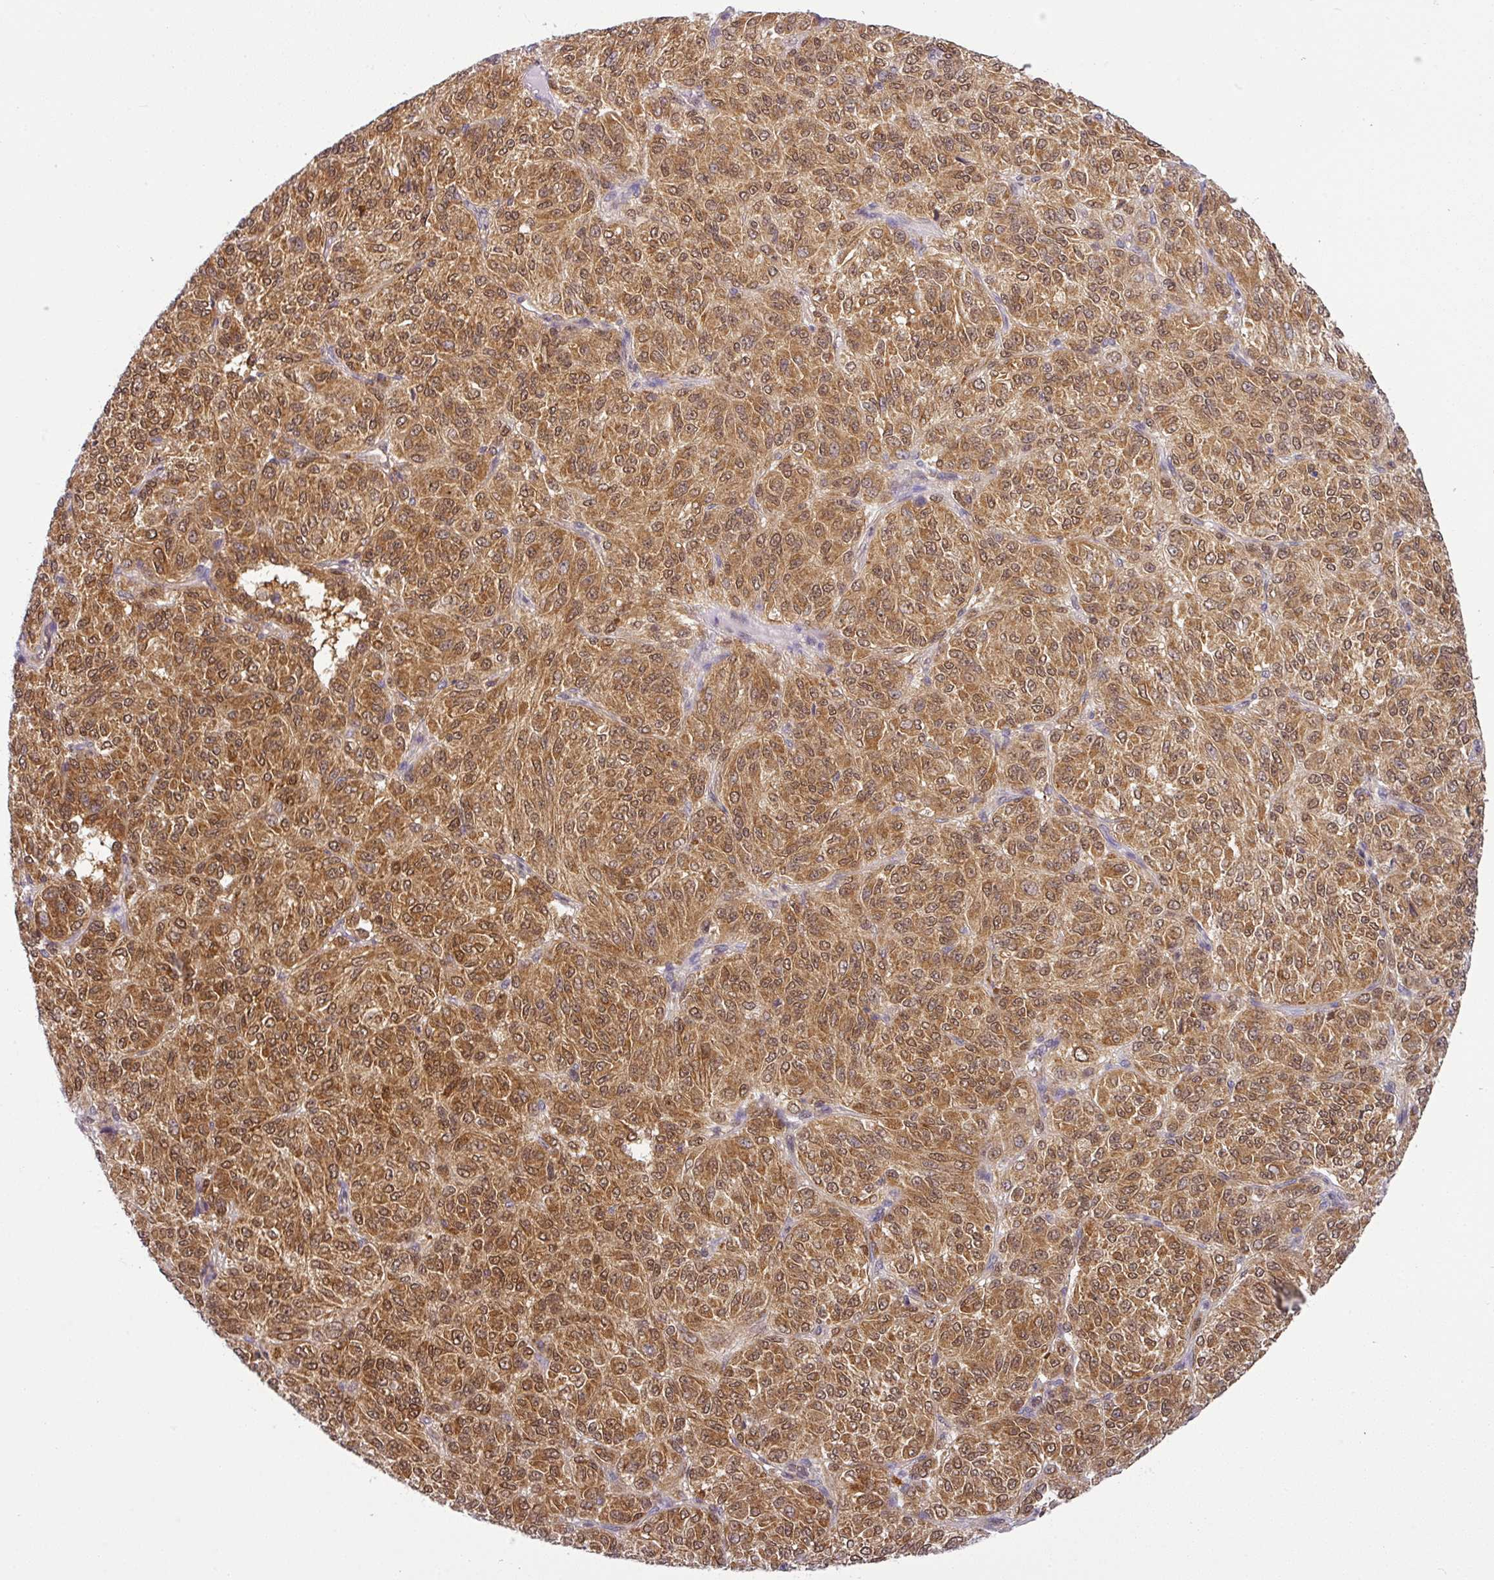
{"staining": {"intensity": "moderate", "quantity": ">75%", "location": "cytoplasmic/membranous,nuclear"}, "tissue": "melanoma", "cell_type": "Tumor cells", "image_type": "cancer", "snomed": [{"axis": "morphology", "description": "Malignant melanoma, Metastatic site"}, {"axis": "topography", "description": "Brain"}], "caption": "IHC (DAB) staining of malignant melanoma (metastatic site) shows moderate cytoplasmic/membranous and nuclear protein expression in approximately >75% of tumor cells.", "gene": "NDUFB2", "patient": {"sex": "female", "age": 56}}